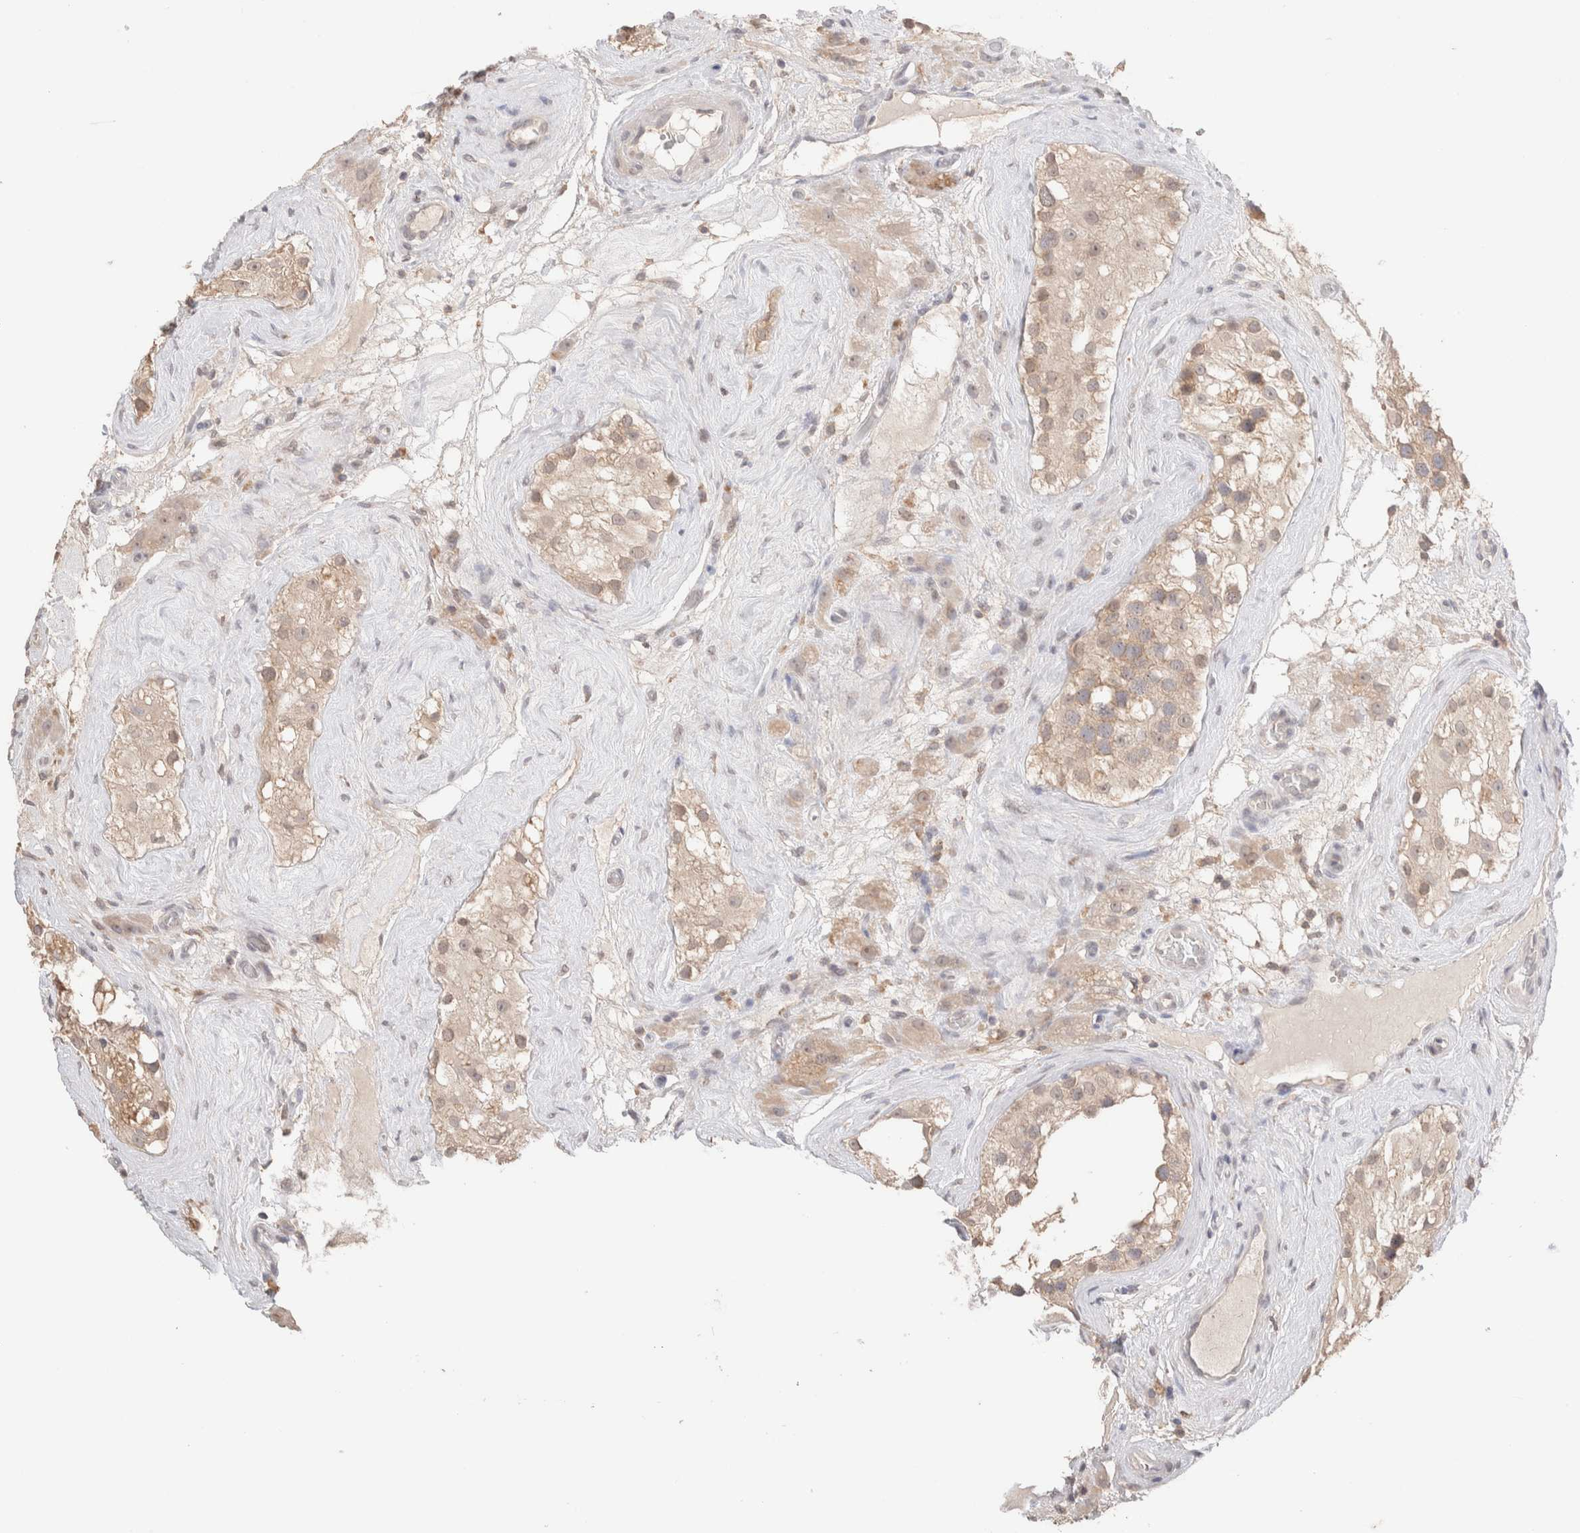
{"staining": {"intensity": "weak", "quantity": ">75%", "location": "cytoplasmic/membranous"}, "tissue": "testis", "cell_type": "Cells in seminiferous ducts", "image_type": "normal", "snomed": [{"axis": "morphology", "description": "Normal tissue, NOS"}, {"axis": "morphology", "description": "Seminoma, NOS"}, {"axis": "topography", "description": "Testis"}], "caption": "Brown immunohistochemical staining in normal testis reveals weak cytoplasmic/membranous positivity in approximately >75% of cells in seminiferous ducts.", "gene": "TRIM41", "patient": {"sex": "male", "age": 71}}